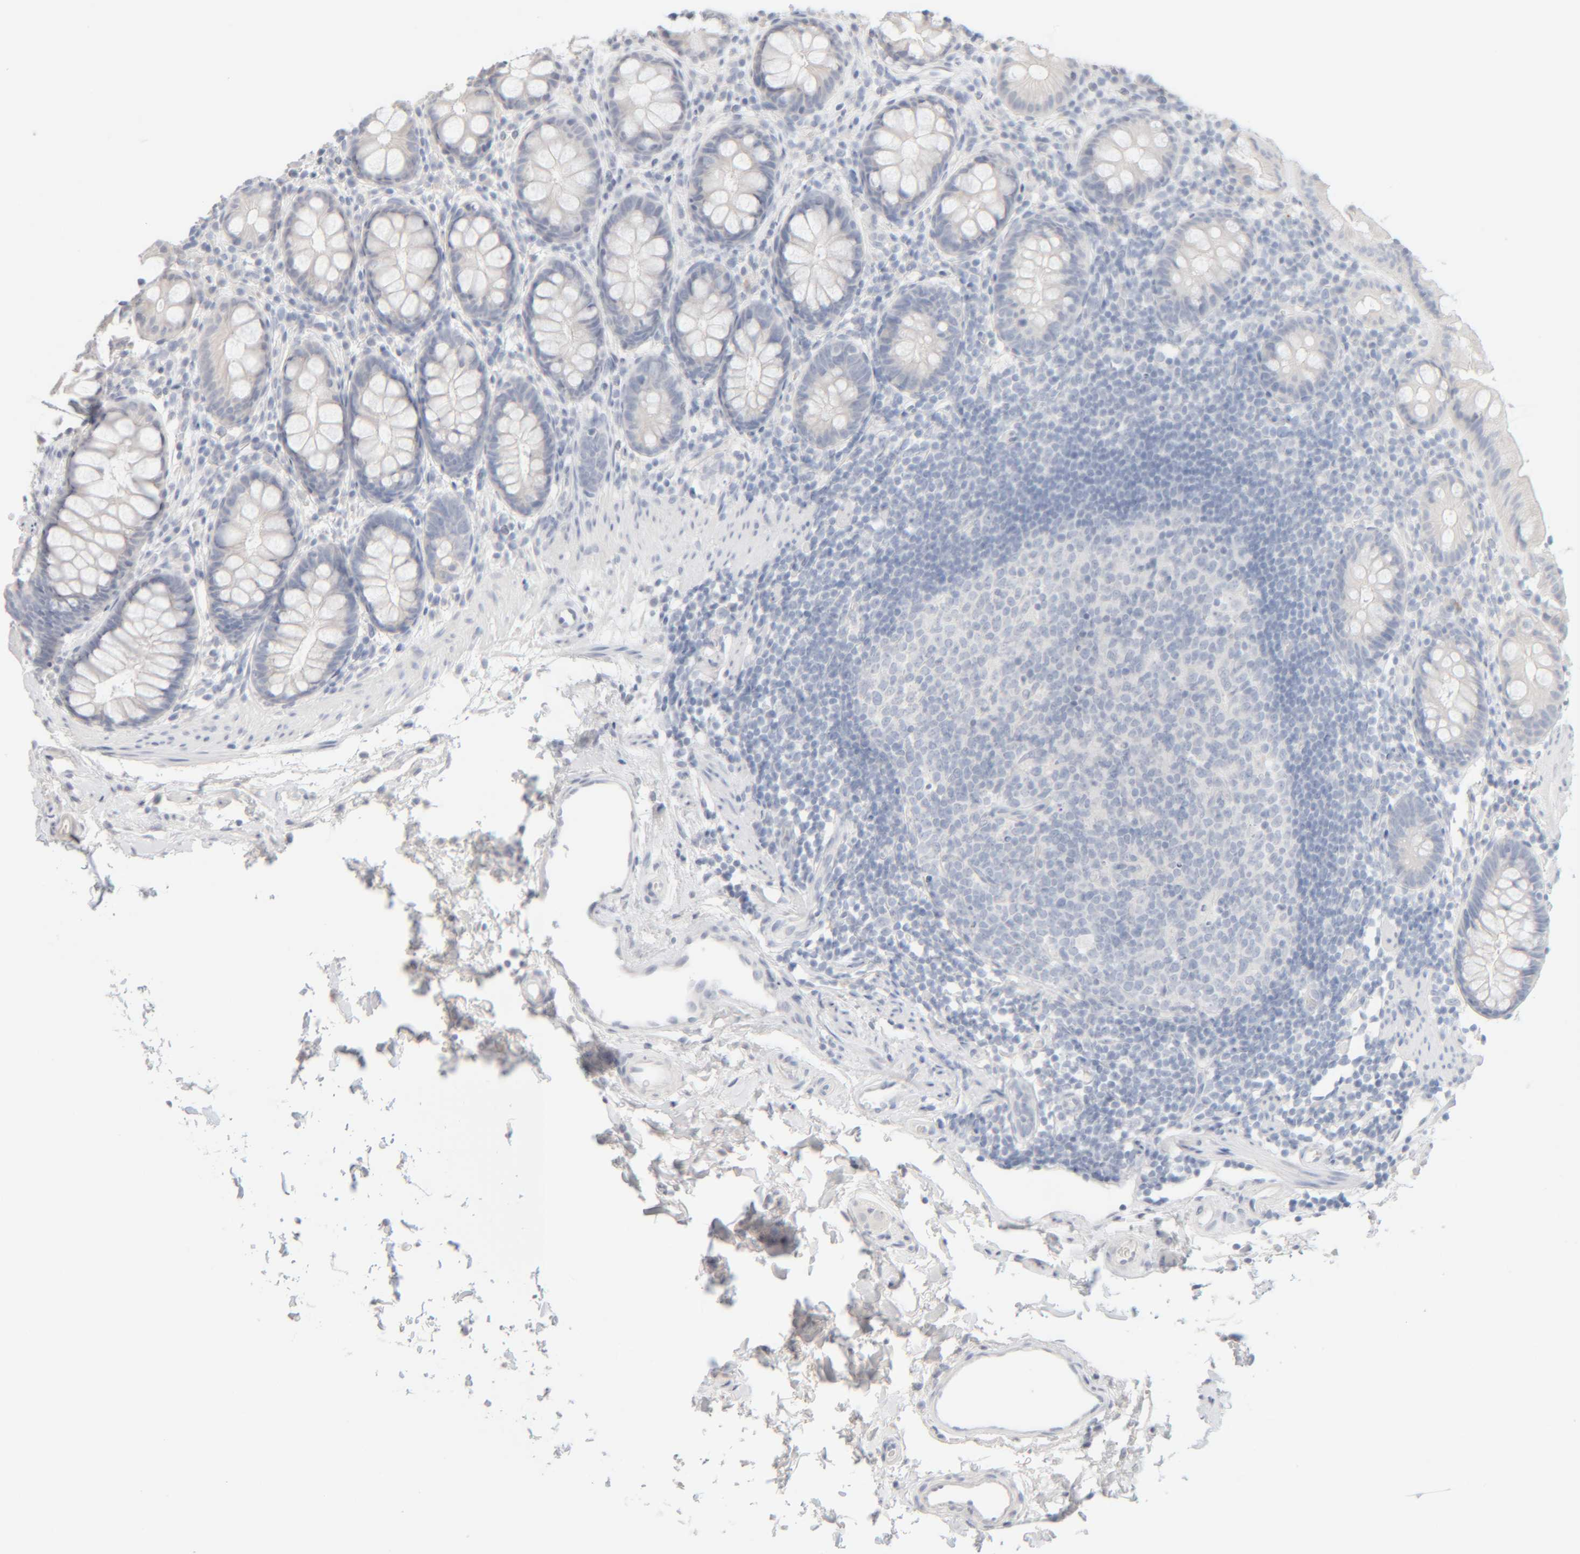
{"staining": {"intensity": "negative", "quantity": "none", "location": "none"}, "tissue": "rectum", "cell_type": "Glandular cells", "image_type": "normal", "snomed": [{"axis": "morphology", "description": "Normal tissue, NOS"}, {"axis": "topography", "description": "Rectum"}], "caption": "IHC of unremarkable human rectum exhibits no positivity in glandular cells.", "gene": "RIDA", "patient": {"sex": "female", "age": 65}}